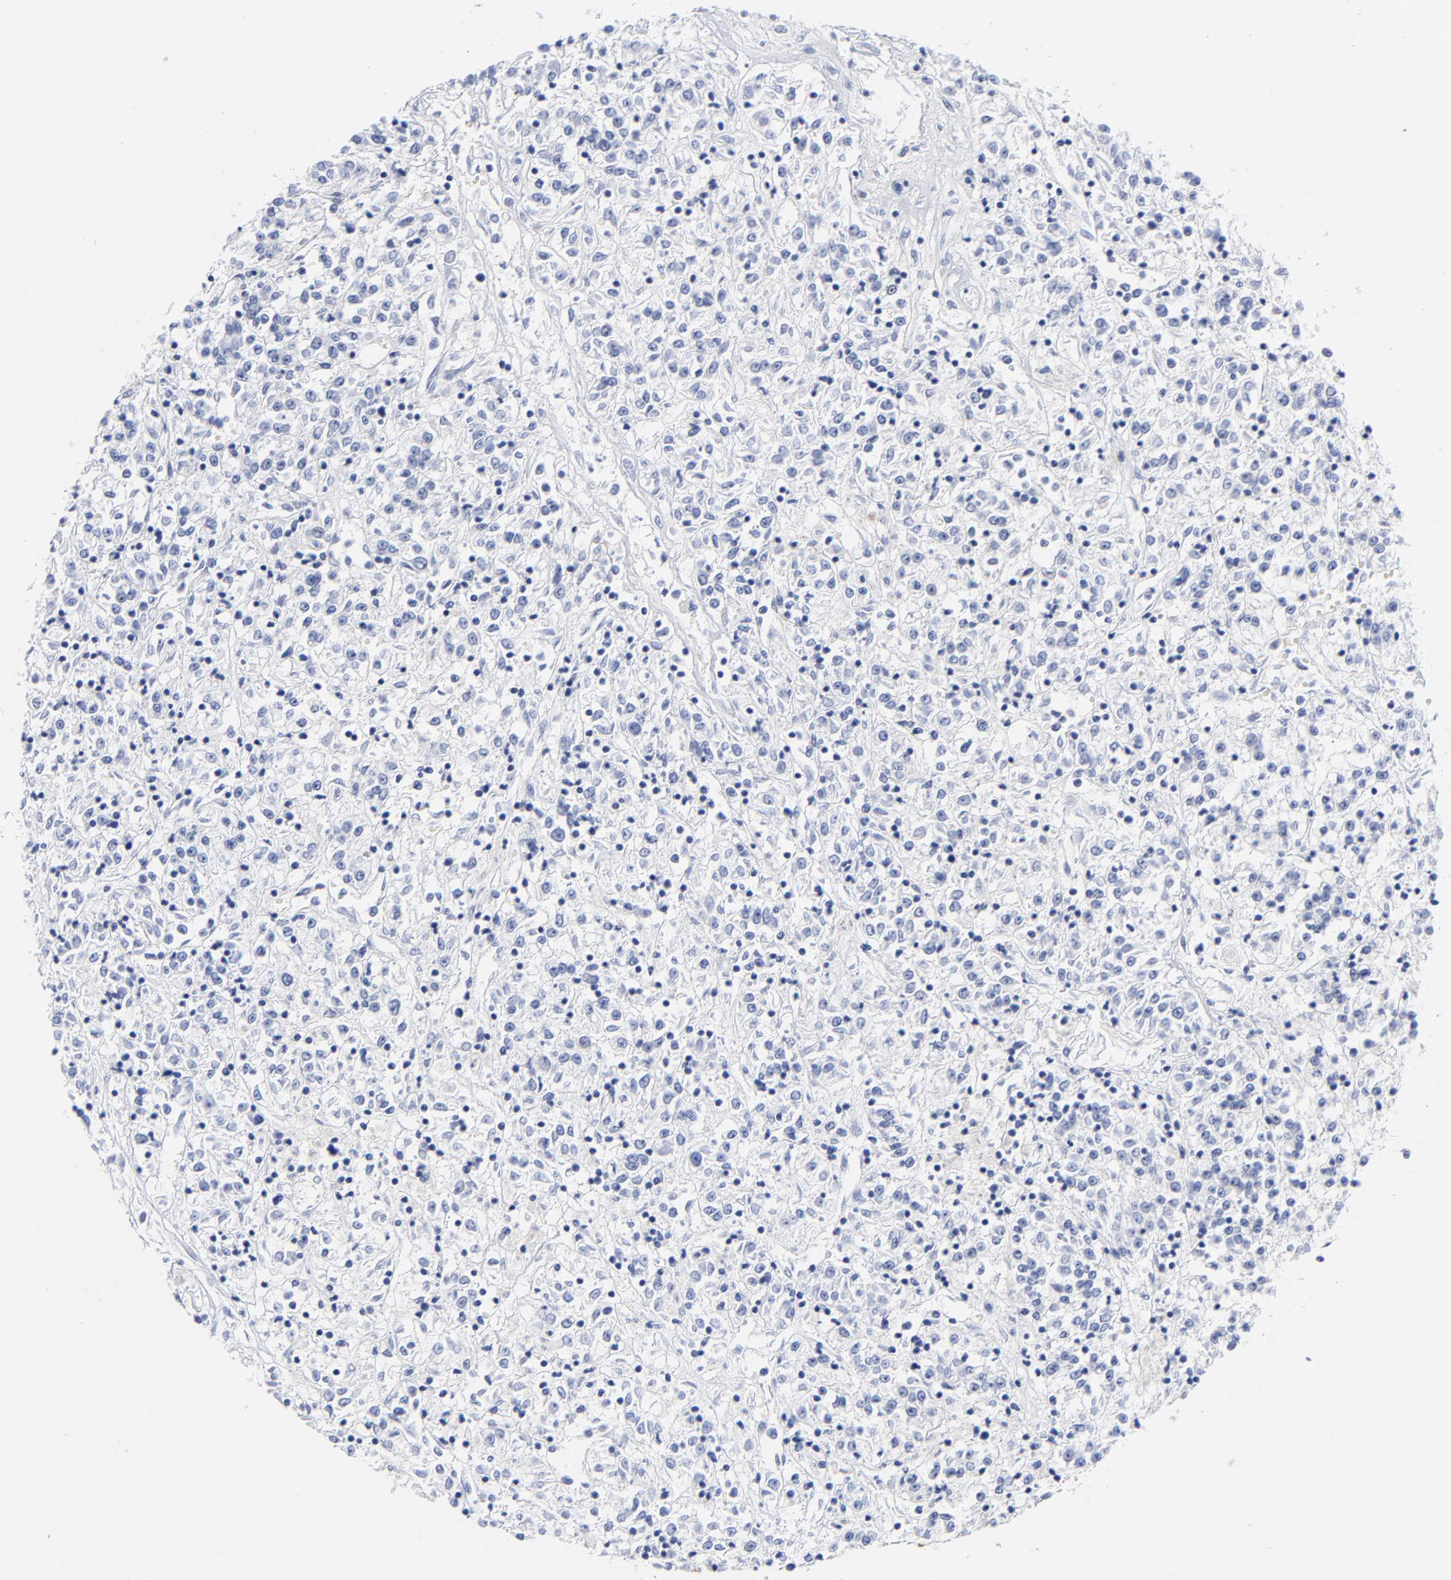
{"staining": {"intensity": "negative", "quantity": "none", "location": "none"}, "tissue": "renal cancer", "cell_type": "Tumor cells", "image_type": "cancer", "snomed": [{"axis": "morphology", "description": "Adenocarcinoma, NOS"}, {"axis": "topography", "description": "Kidney"}], "caption": "DAB (3,3'-diaminobenzidine) immunohistochemical staining of renal adenocarcinoma shows no significant expression in tumor cells.", "gene": "ACY1", "patient": {"sex": "female", "age": 76}}